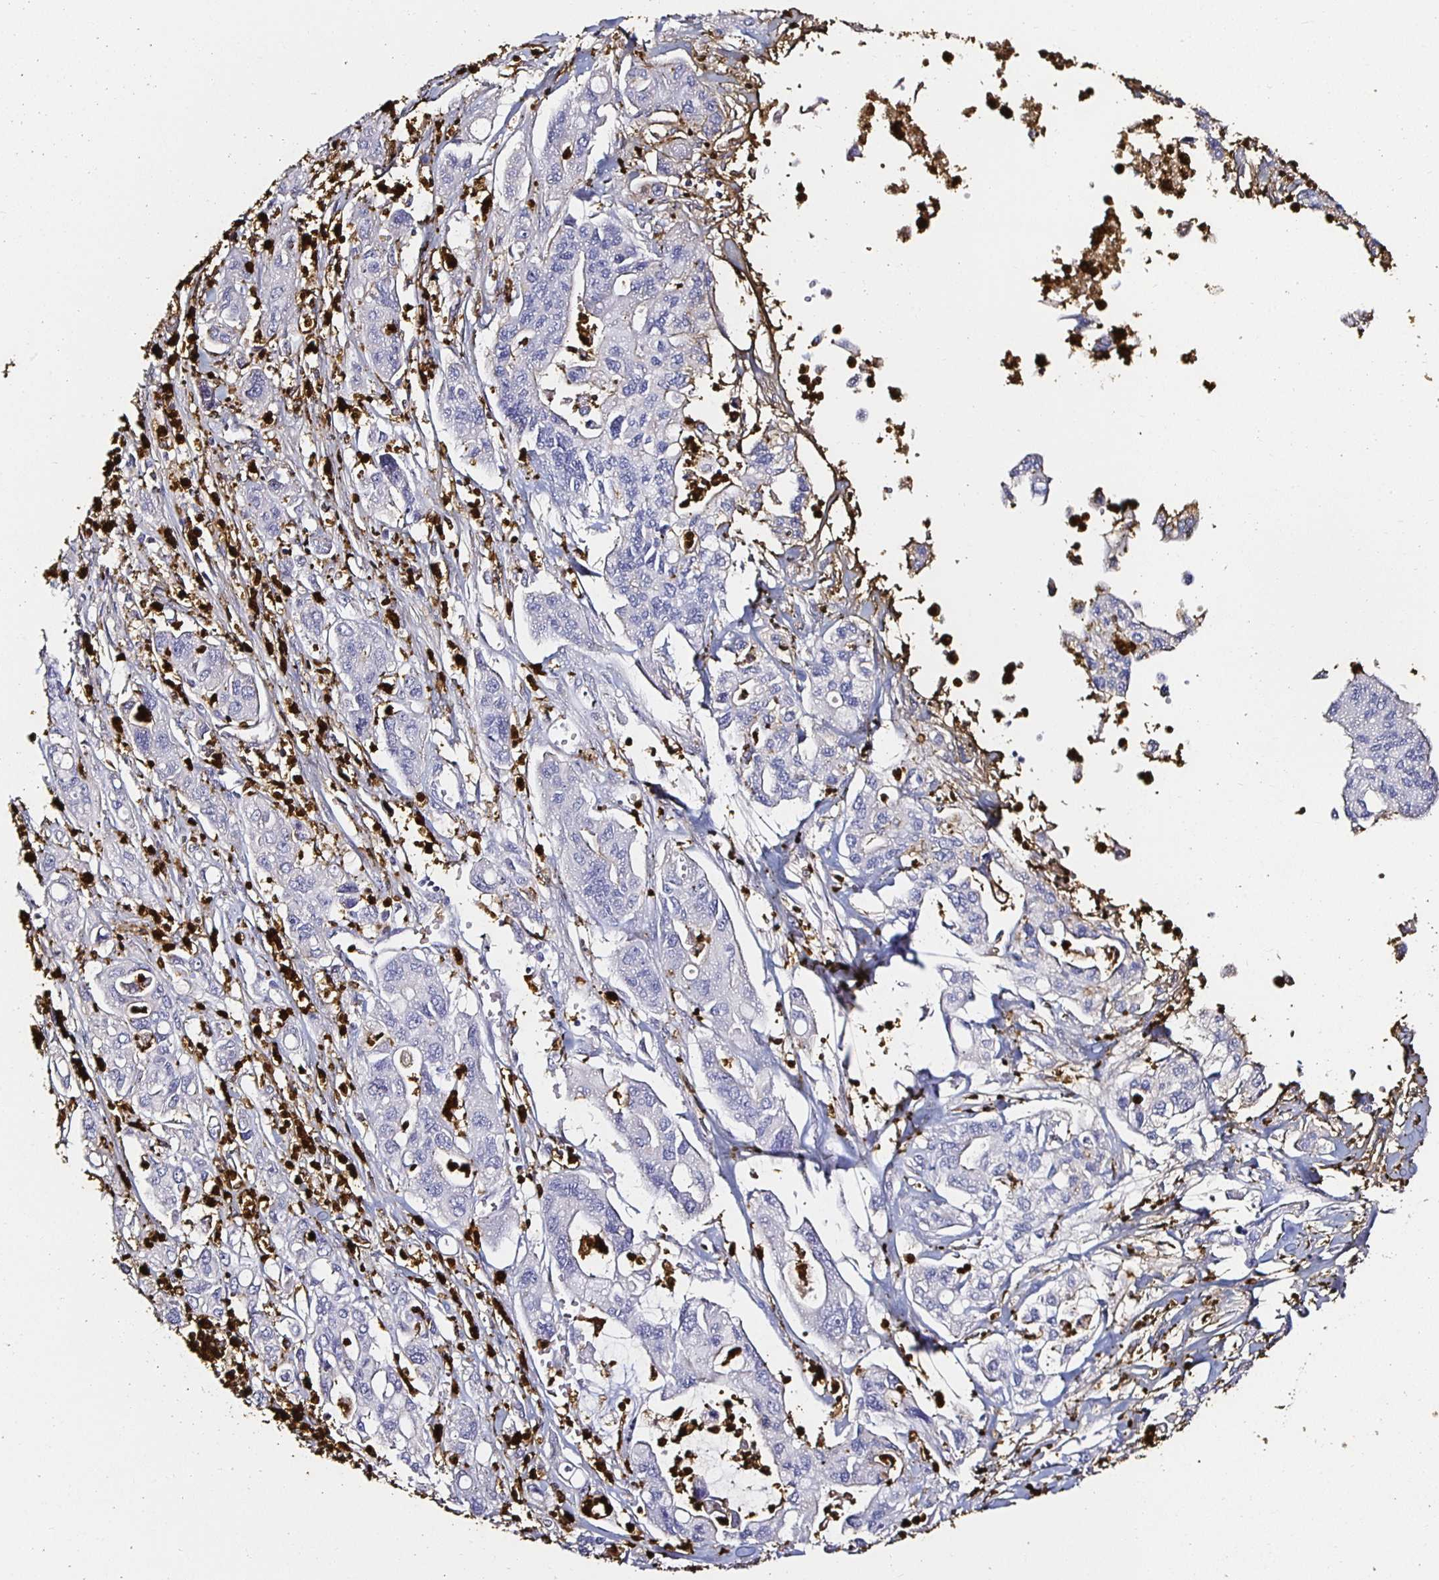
{"staining": {"intensity": "negative", "quantity": "none", "location": "none"}, "tissue": "pancreatic cancer", "cell_type": "Tumor cells", "image_type": "cancer", "snomed": [{"axis": "morphology", "description": "Adenocarcinoma, NOS"}, {"axis": "topography", "description": "Pancreas"}], "caption": "Immunohistochemistry (IHC) of pancreatic cancer displays no expression in tumor cells. The staining is performed using DAB (3,3'-diaminobenzidine) brown chromogen with nuclei counter-stained in using hematoxylin.", "gene": "TLR4", "patient": {"sex": "male", "age": 62}}